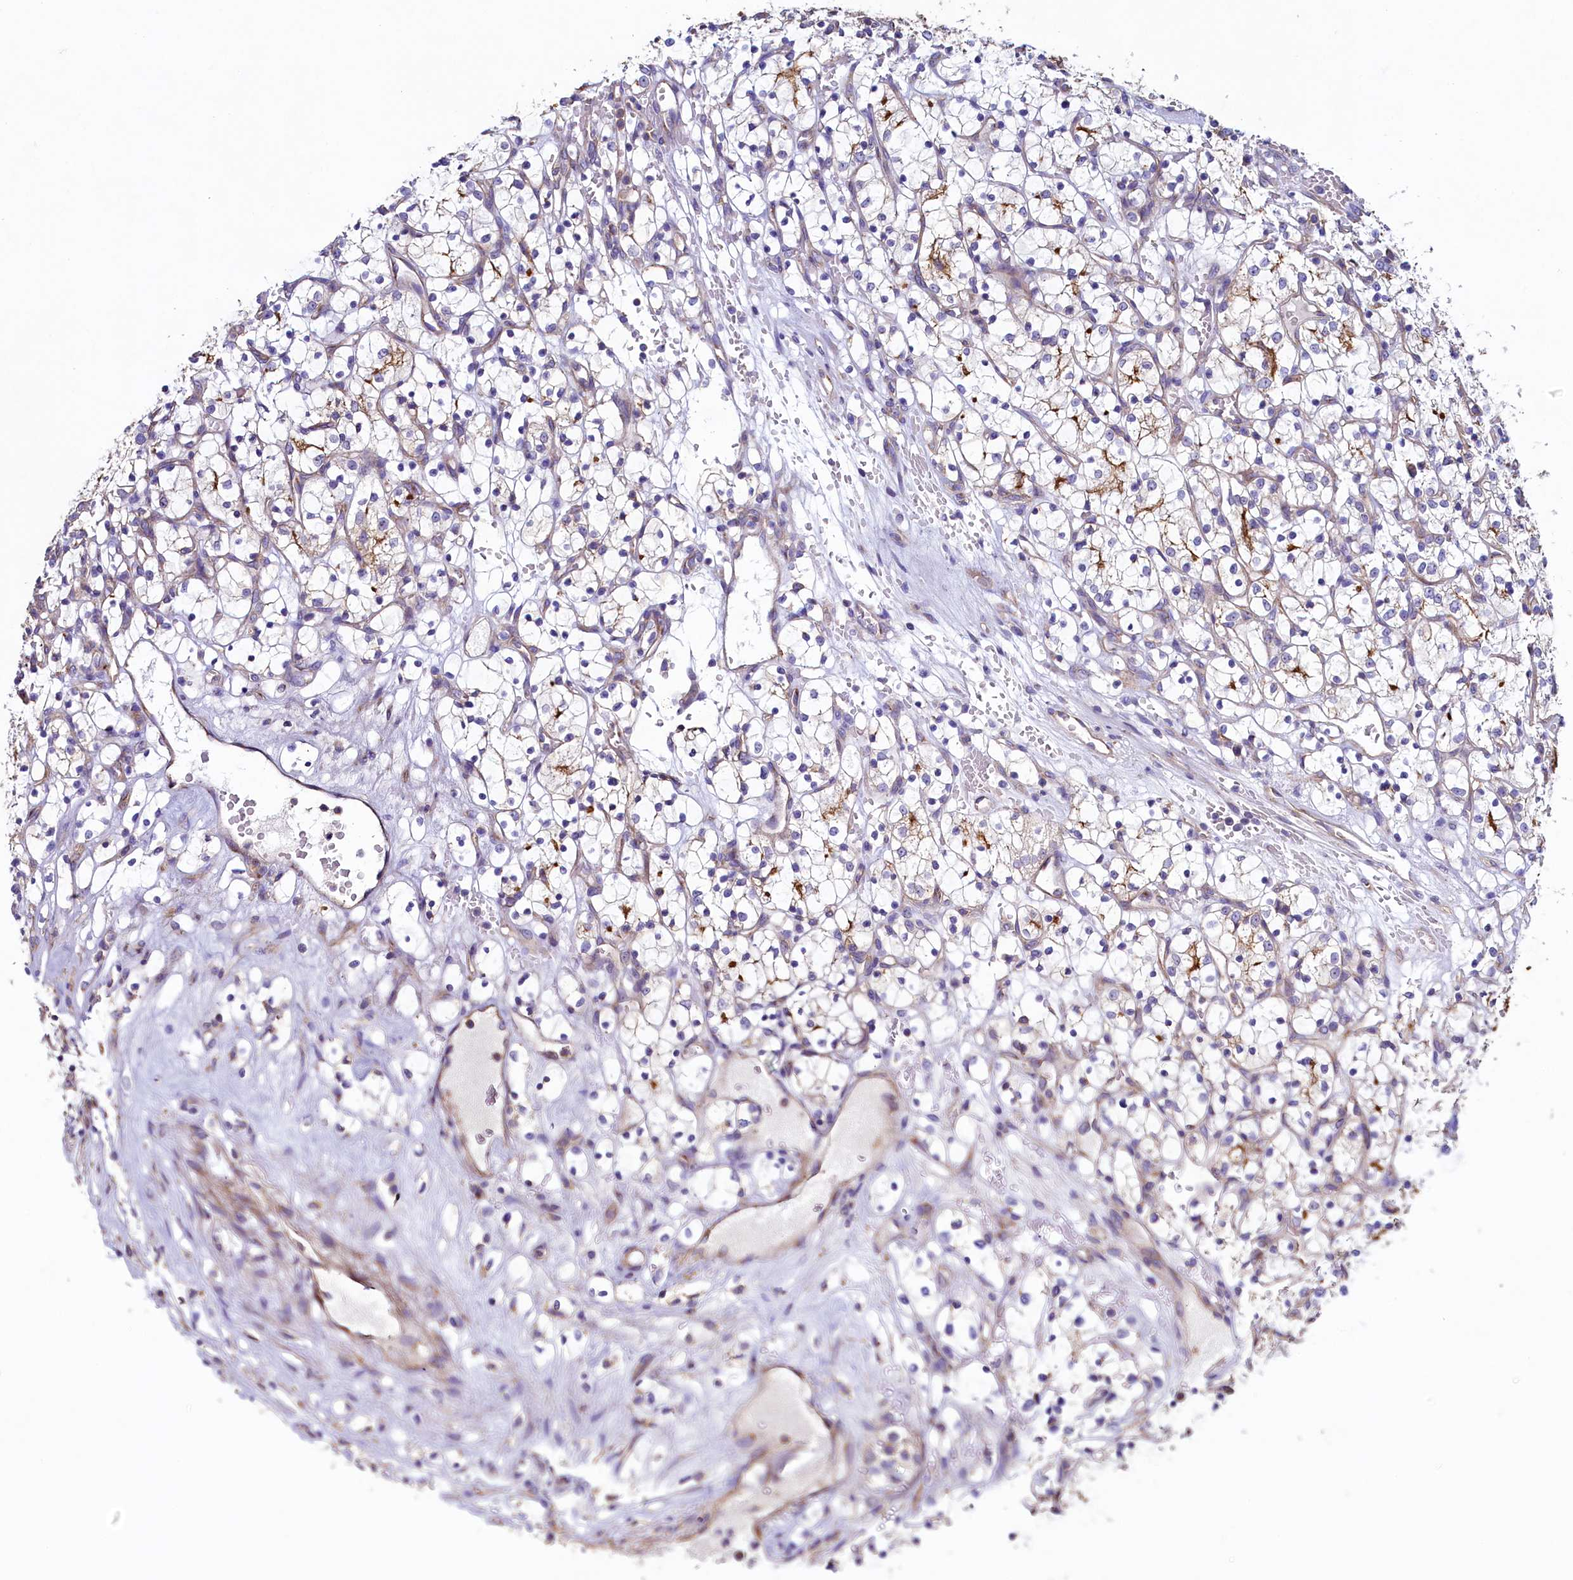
{"staining": {"intensity": "moderate", "quantity": "<25%", "location": "cytoplasmic/membranous"}, "tissue": "renal cancer", "cell_type": "Tumor cells", "image_type": "cancer", "snomed": [{"axis": "morphology", "description": "Adenocarcinoma, NOS"}, {"axis": "topography", "description": "Kidney"}], "caption": "Immunohistochemistry (IHC) (DAB (3,3'-diaminobenzidine)) staining of renal cancer shows moderate cytoplasmic/membranous protein expression in about <25% of tumor cells. (brown staining indicates protein expression, while blue staining denotes nuclei).", "gene": "GPR21", "patient": {"sex": "female", "age": 69}}